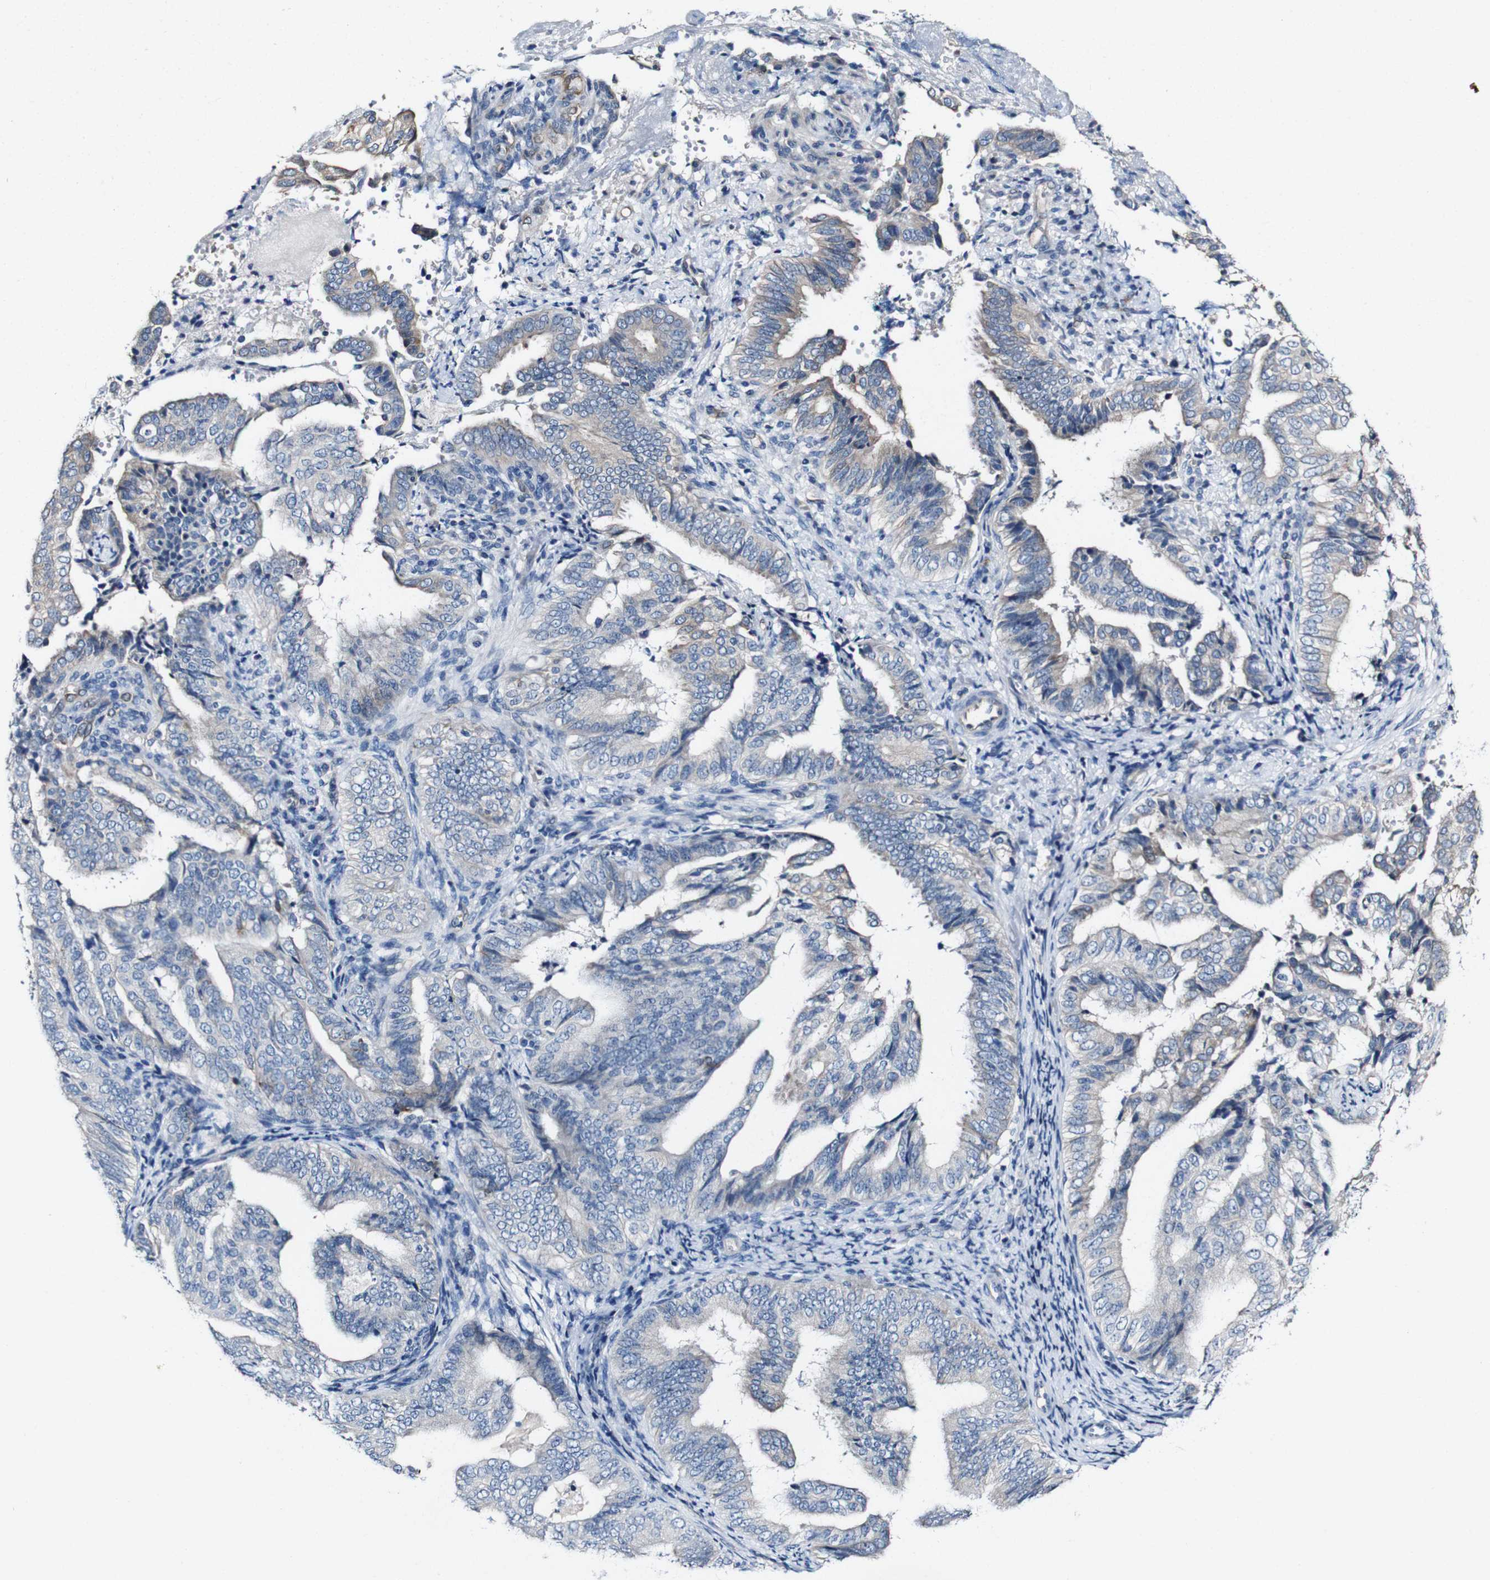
{"staining": {"intensity": "weak", "quantity": "<25%", "location": "cytoplasmic/membranous"}, "tissue": "endometrial cancer", "cell_type": "Tumor cells", "image_type": "cancer", "snomed": [{"axis": "morphology", "description": "Adenocarcinoma, NOS"}, {"axis": "topography", "description": "Endometrium"}], "caption": "An image of adenocarcinoma (endometrial) stained for a protein displays no brown staining in tumor cells.", "gene": "GRAMD1A", "patient": {"sex": "female", "age": 58}}